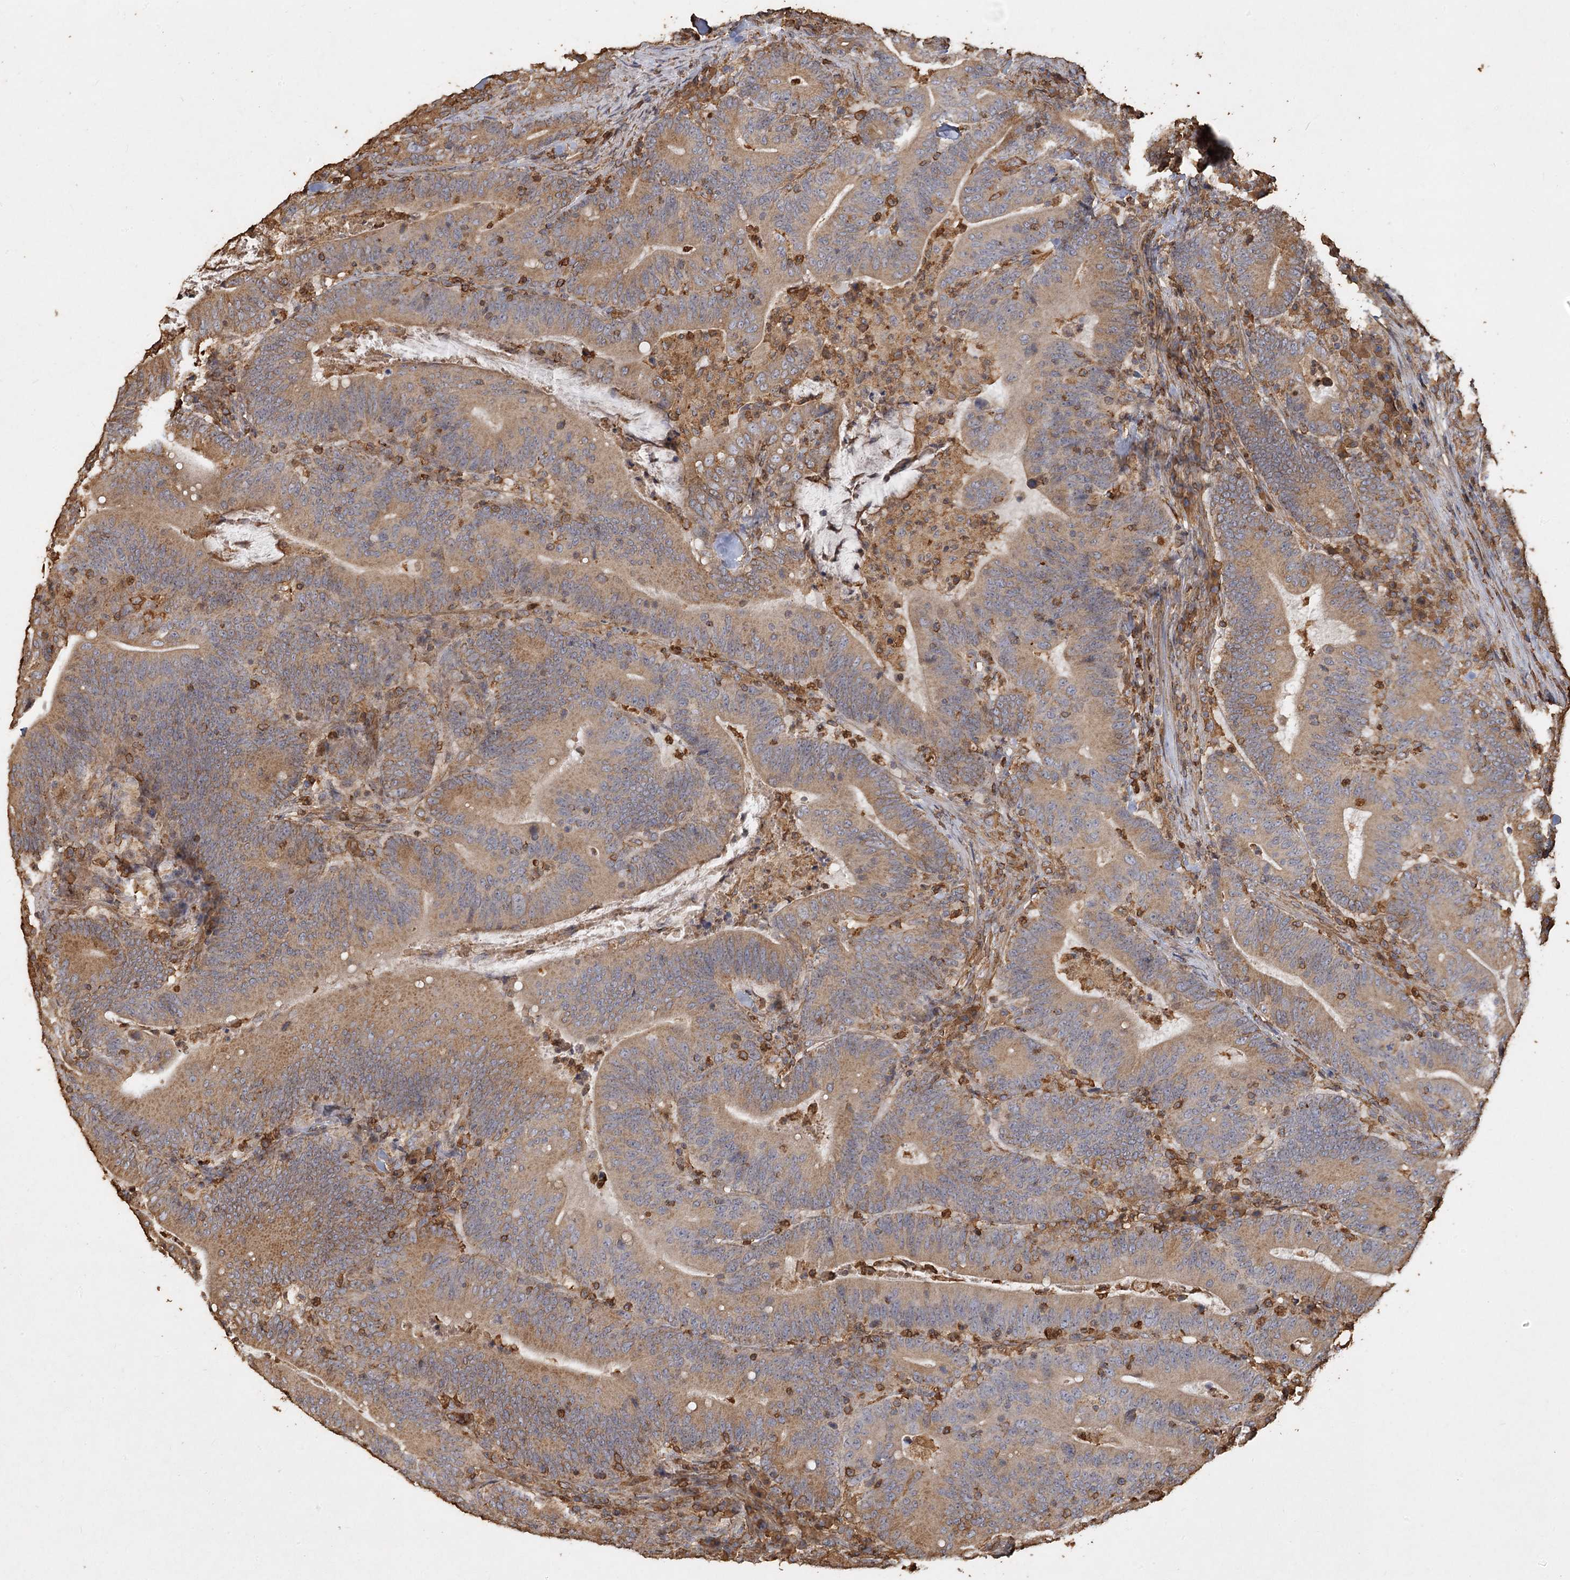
{"staining": {"intensity": "moderate", "quantity": ">75%", "location": "cytoplasmic/membranous"}, "tissue": "colorectal cancer", "cell_type": "Tumor cells", "image_type": "cancer", "snomed": [{"axis": "morphology", "description": "Adenocarcinoma, NOS"}, {"axis": "topography", "description": "Colon"}], "caption": "Protein analysis of colorectal cancer tissue reveals moderate cytoplasmic/membranous staining in about >75% of tumor cells.", "gene": "PIK3C2A", "patient": {"sex": "female", "age": 66}}